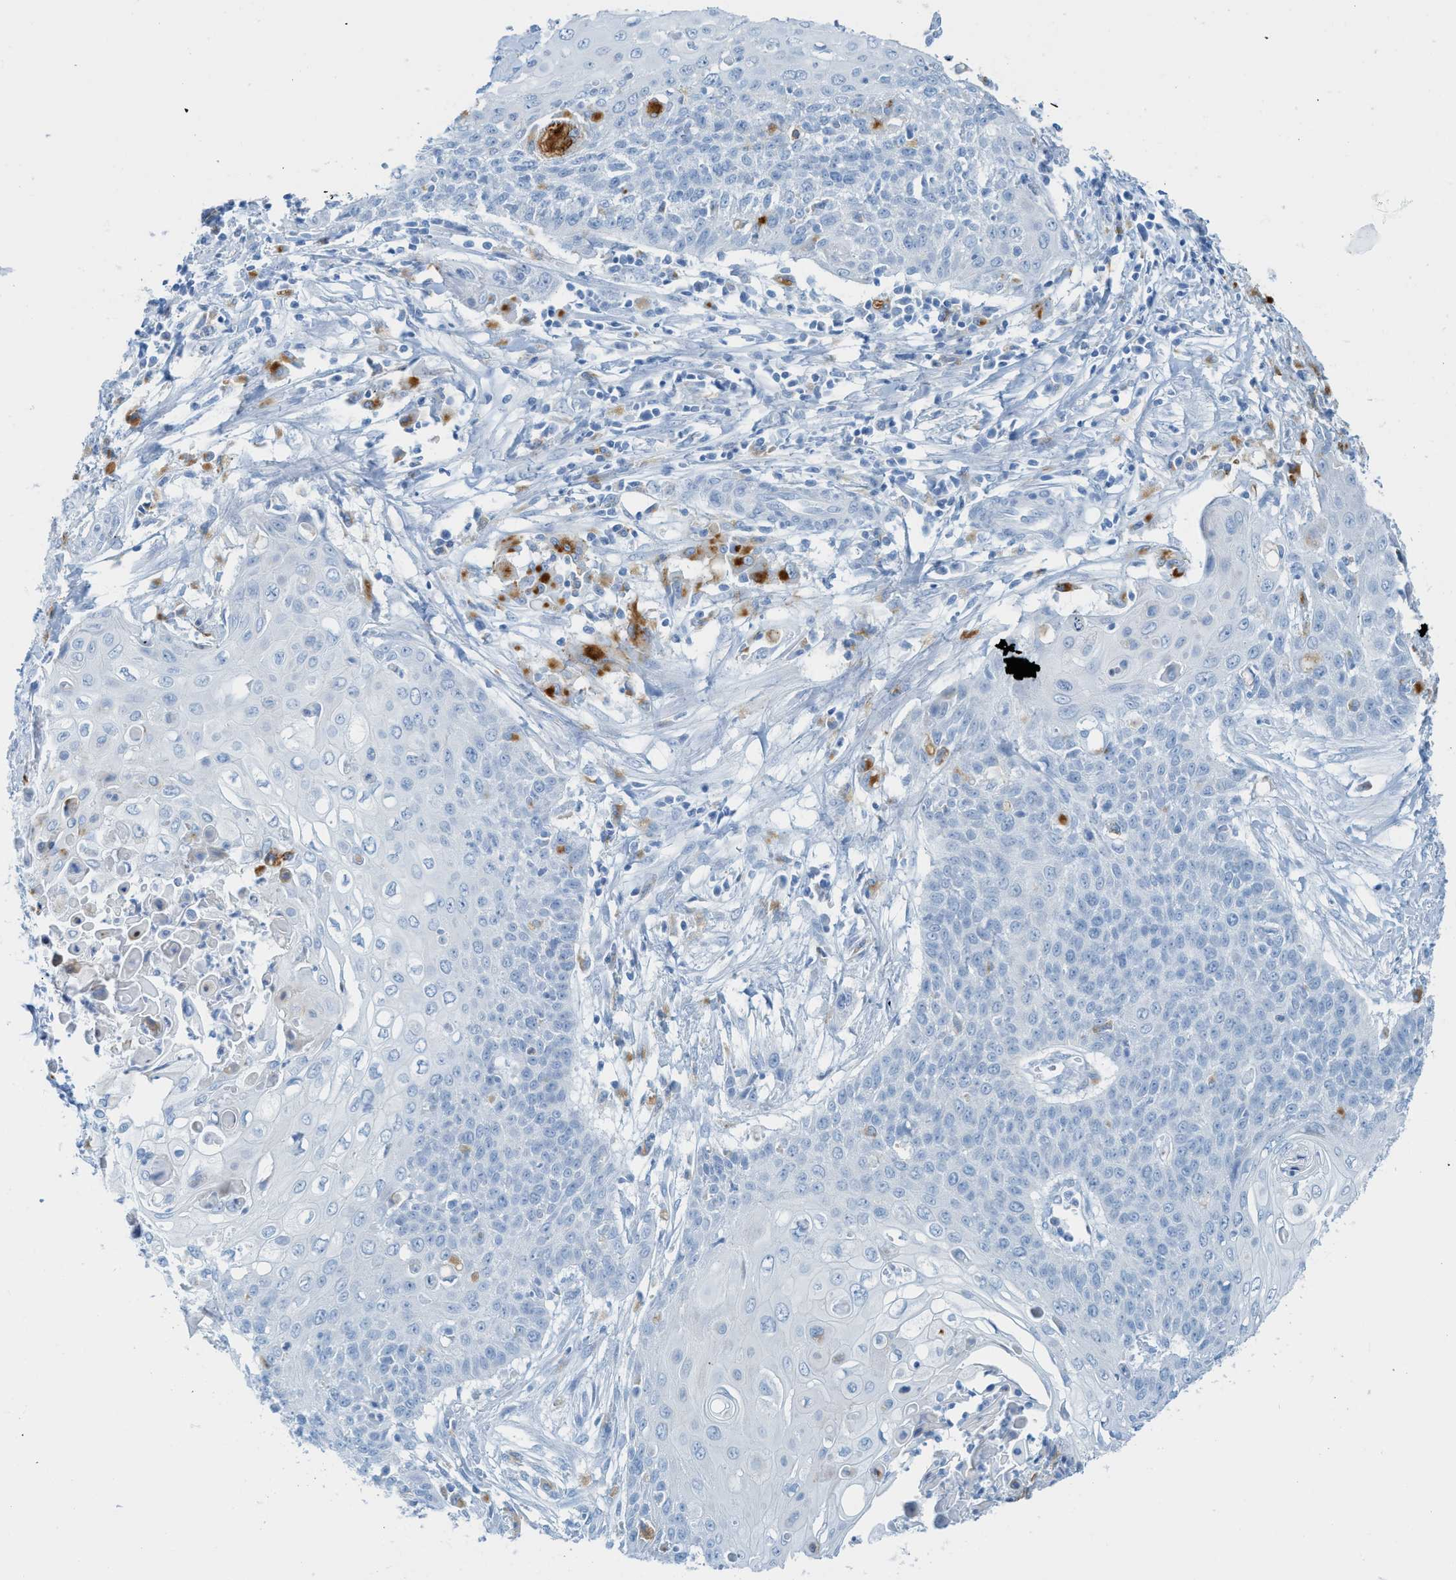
{"staining": {"intensity": "negative", "quantity": "none", "location": "none"}, "tissue": "cervical cancer", "cell_type": "Tumor cells", "image_type": "cancer", "snomed": [{"axis": "morphology", "description": "Squamous cell carcinoma, NOS"}, {"axis": "topography", "description": "Cervix"}], "caption": "An IHC photomicrograph of cervical squamous cell carcinoma is shown. There is no staining in tumor cells of cervical squamous cell carcinoma. (DAB (3,3'-diaminobenzidine) immunohistochemistry (IHC) visualized using brightfield microscopy, high magnification).", "gene": "C21orf62", "patient": {"sex": "female", "age": 39}}